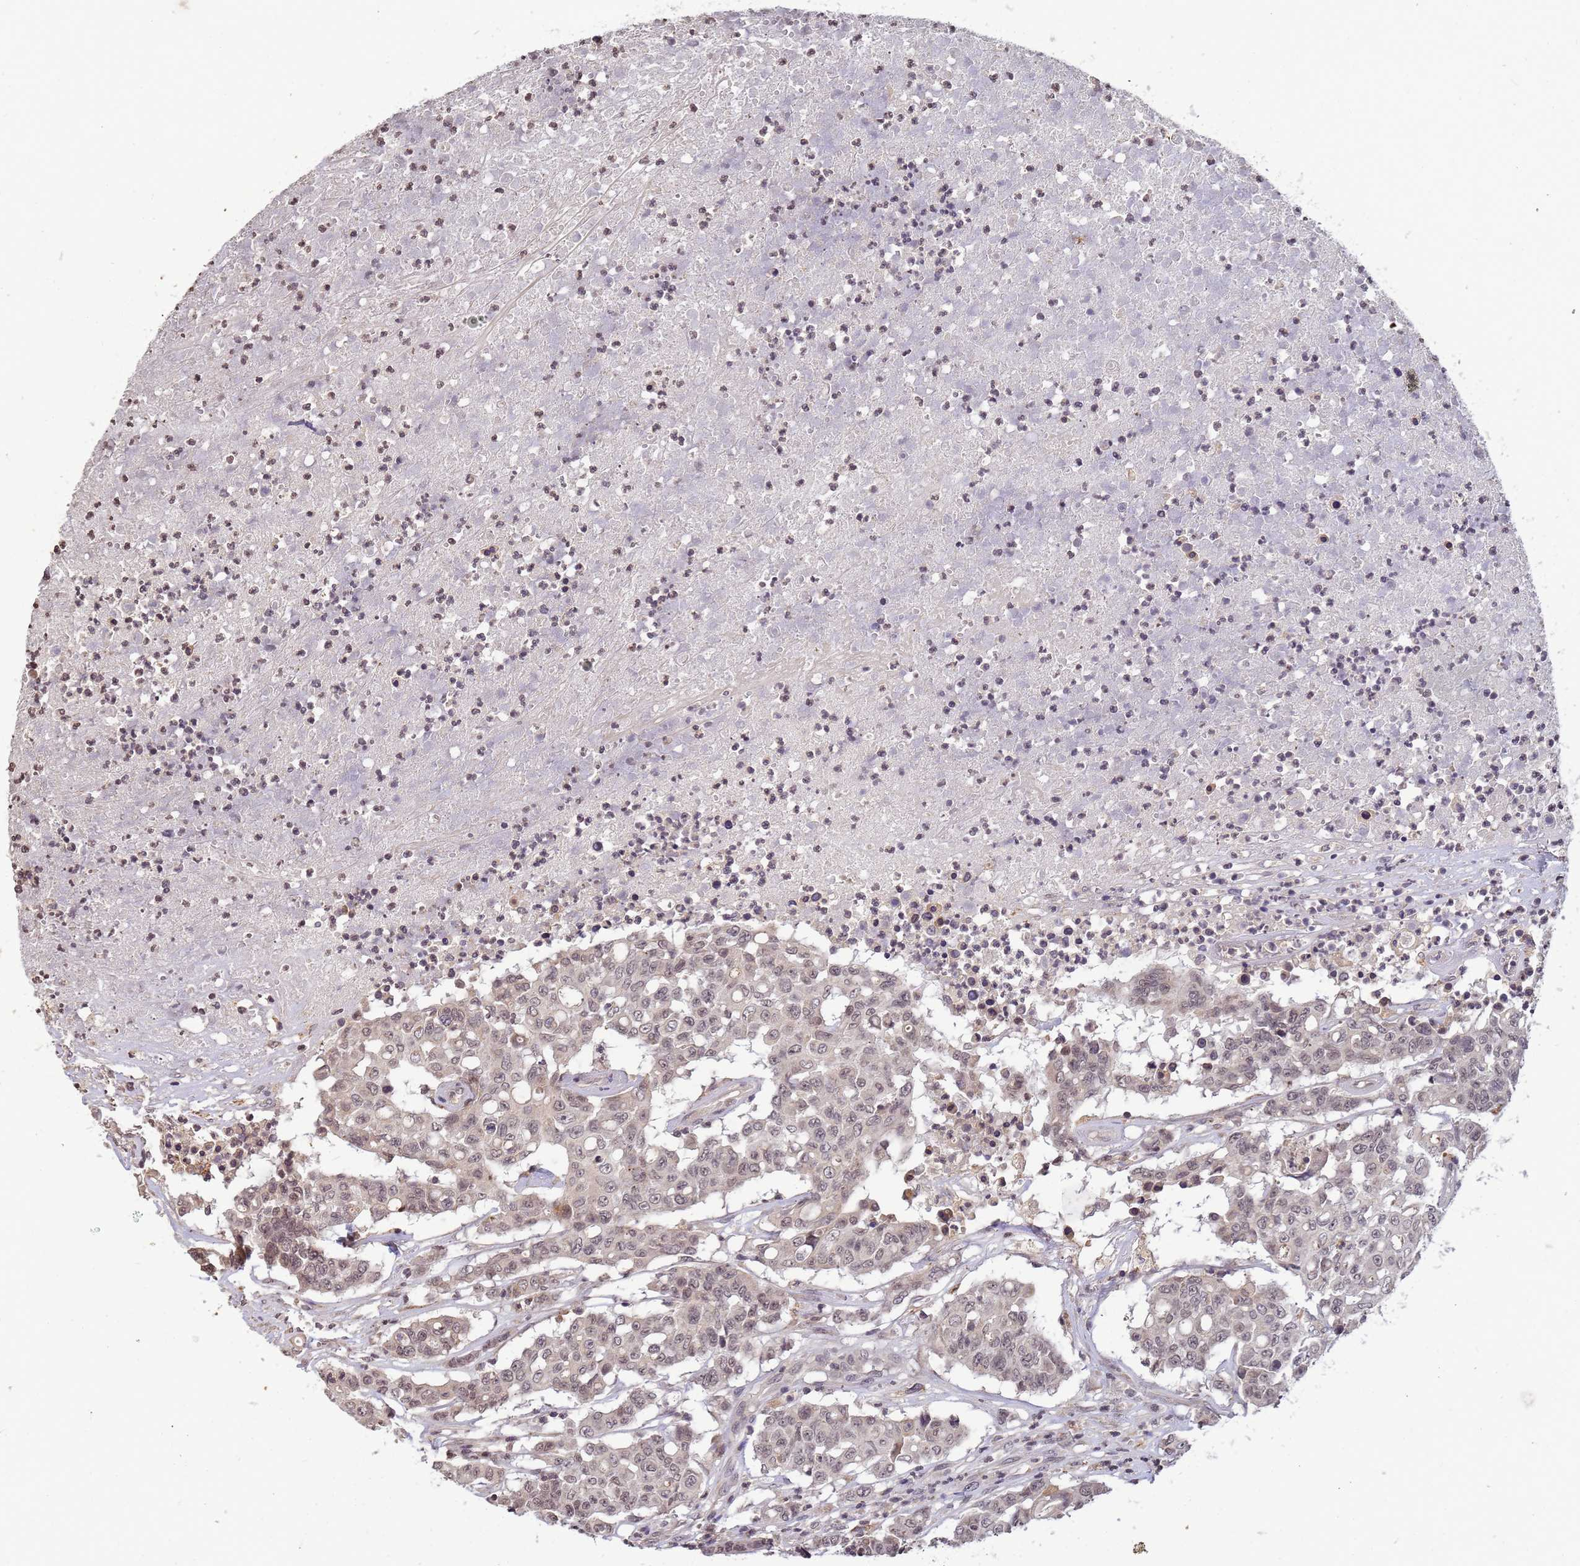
{"staining": {"intensity": "weak", "quantity": "25%-75%", "location": "nuclear"}, "tissue": "colorectal cancer", "cell_type": "Tumor cells", "image_type": "cancer", "snomed": [{"axis": "morphology", "description": "Adenocarcinoma, NOS"}, {"axis": "topography", "description": "Colon"}], "caption": "Adenocarcinoma (colorectal) stained with immunohistochemistry exhibits weak nuclear positivity in approximately 25%-75% of tumor cells. The protein is stained brown, and the nuclei are stained in blue (DAB (3,3'-diaminobenzidine) IHC with brightfield microscopy, high magnification).", "gene": "MYL7", "patient": {"sex": "male", "age": 51}}